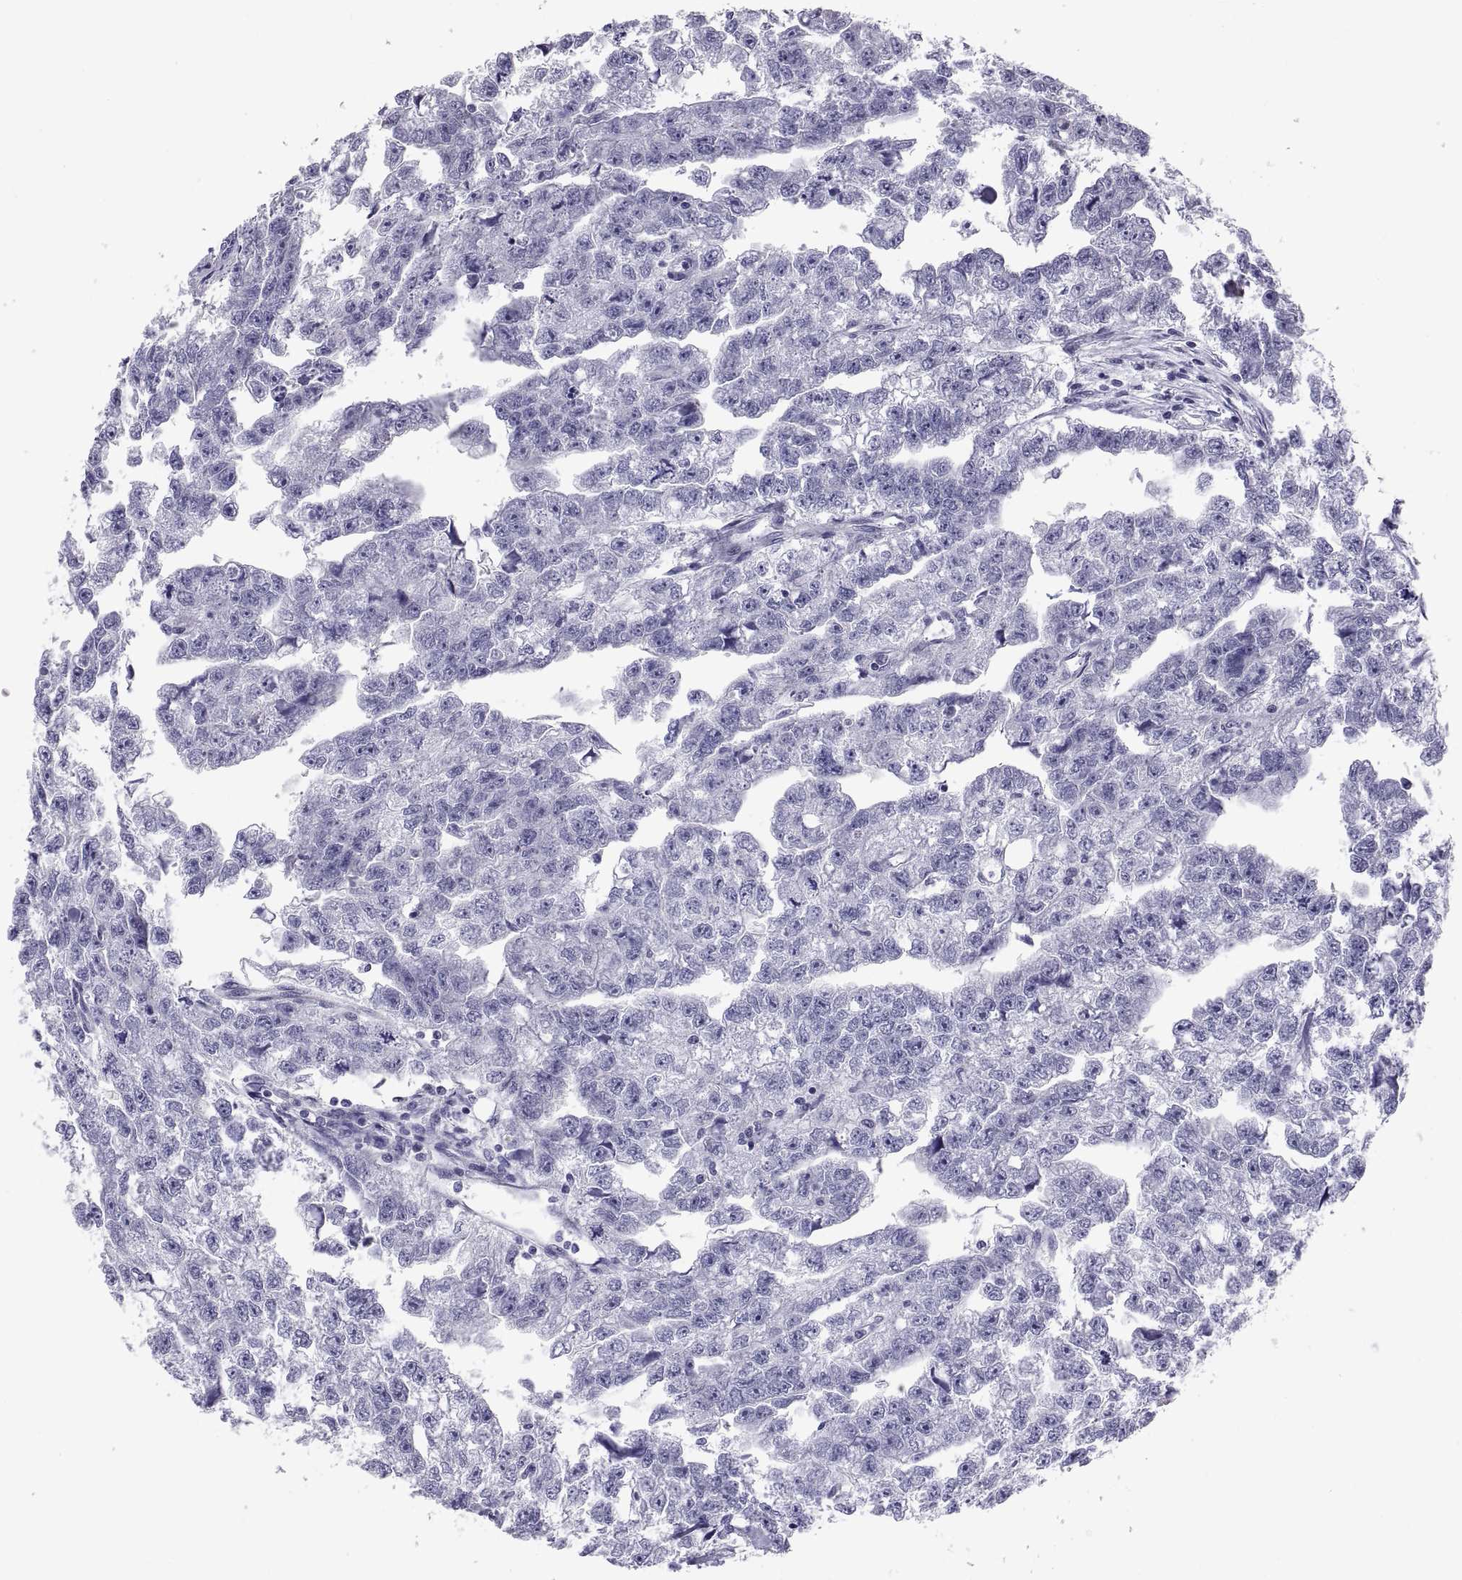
{"staining": {"intensity": "negative", "quantity": "none", "location": "none"}, "tissue": "testis cancer", "cell_type": "Tumor cells", "image_type": "cancer", "snomed": [{"axis": "morphology", "description": "Carcinoma, Embryonal, NOS"}, {"axis": "morphology", "description": "Teratoma, malignant, NOS"}, {"axis": "topography", "description": "Testis"}], "caption": "There is no significant positivity in tumor cells of testis malignant teratoma. The staining was performed using DAB (3,3'-diaminobenzidine) to visualize the protein expression in brown, while the nuclei were stained in blue with hematoxylin (Magnification: 20x).", "gene": "FAM170A", "patient": {"sex": "male", "age": 44}}